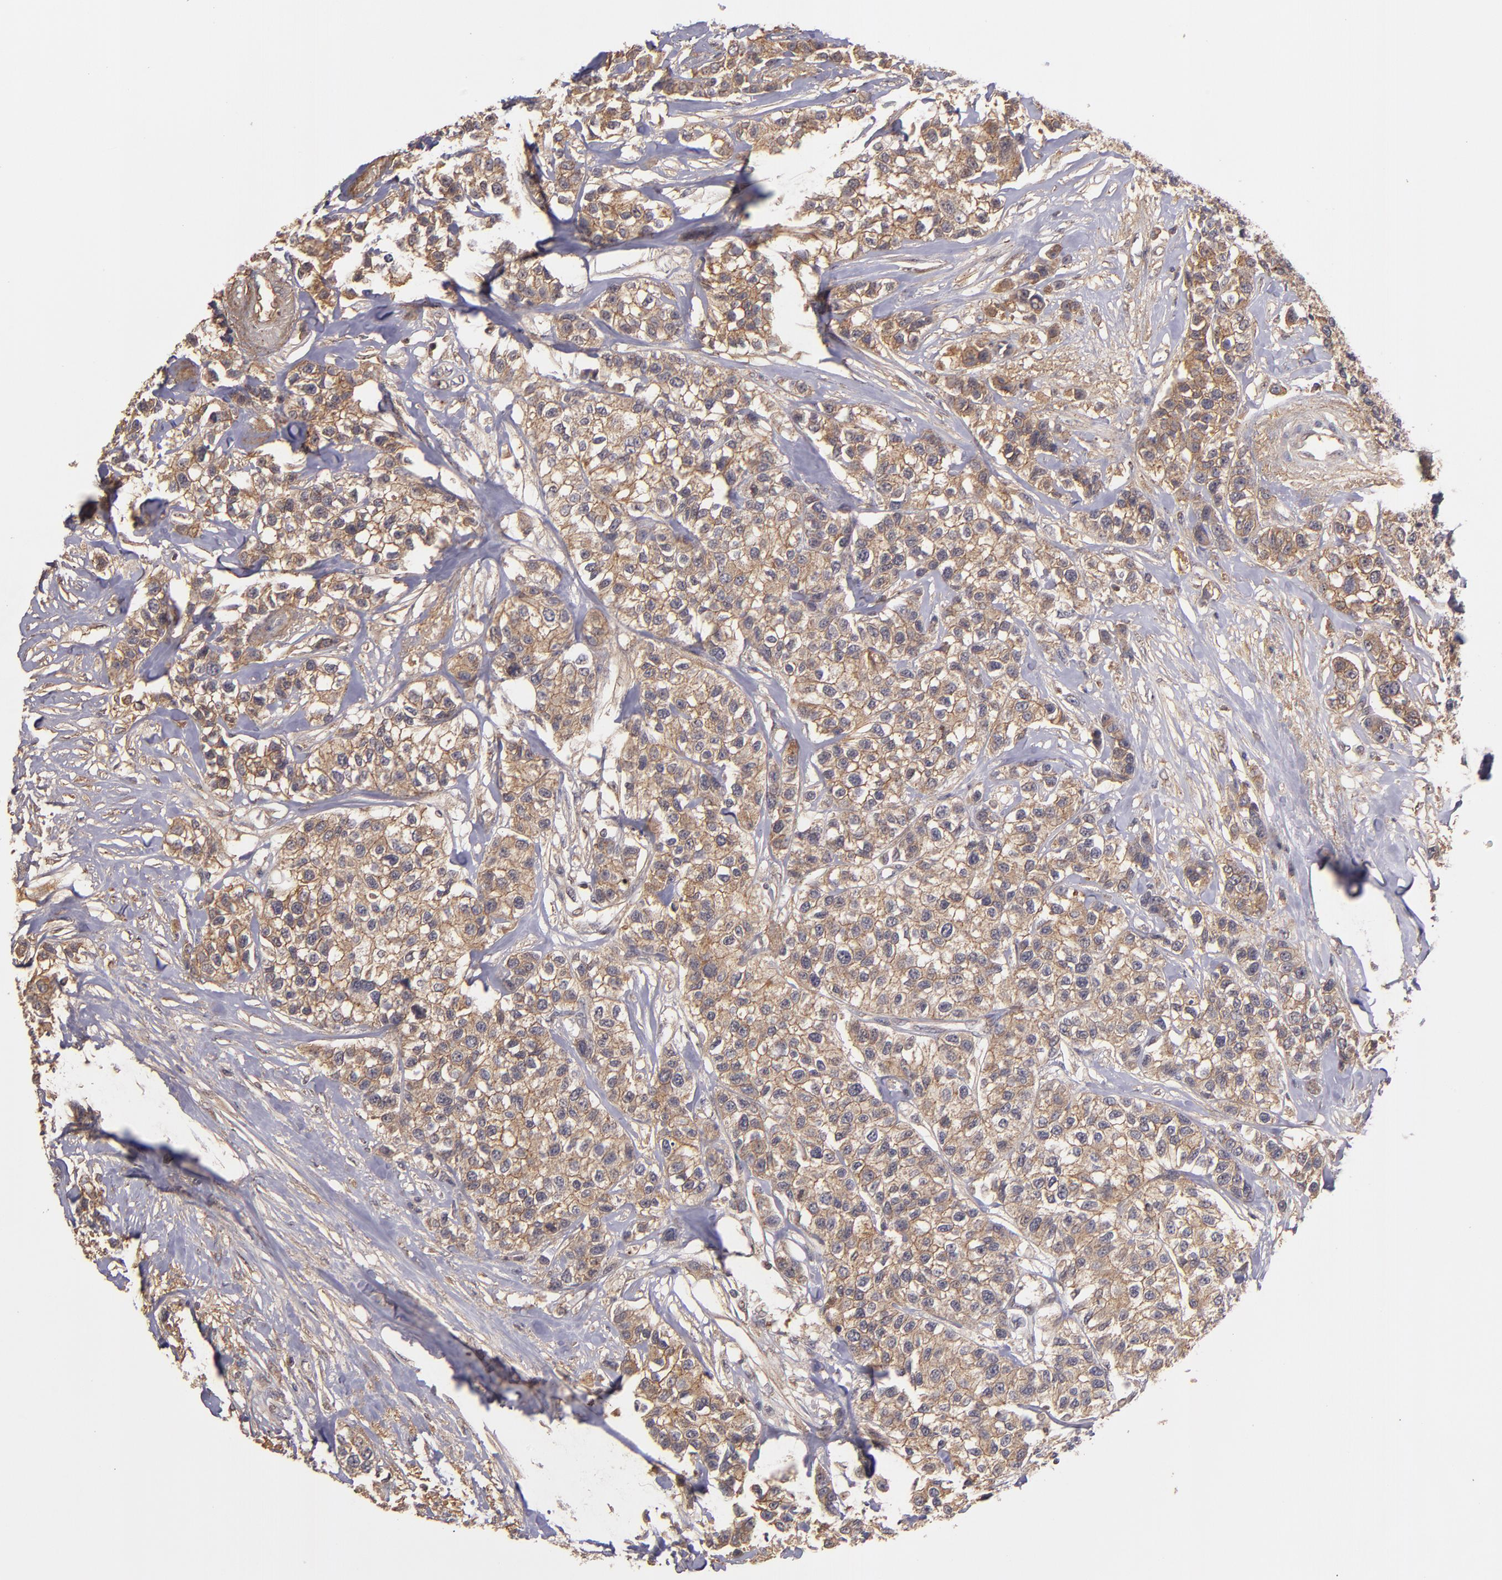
{"staining": {"intensity": "moderate", "quantity": ">75%", "location": "cytoplasmic/membranous"}, "tissue": "breast cancer", "cell_type": "Tumor cells", "image_type": "cancer", "snomed": [{"axis": "morphology", "description": "Duct carcinoma"}, {"axis": "topography", "description": "Breast"}], "caption": "Tumor cells display moderate cytoplasmic/membranous positivity in approximately >75% of cells in breast cancer (invasive ductal carcinoma).", "gene": "ZFYVE1", "patient": {"sex": "female", "age": 51}}